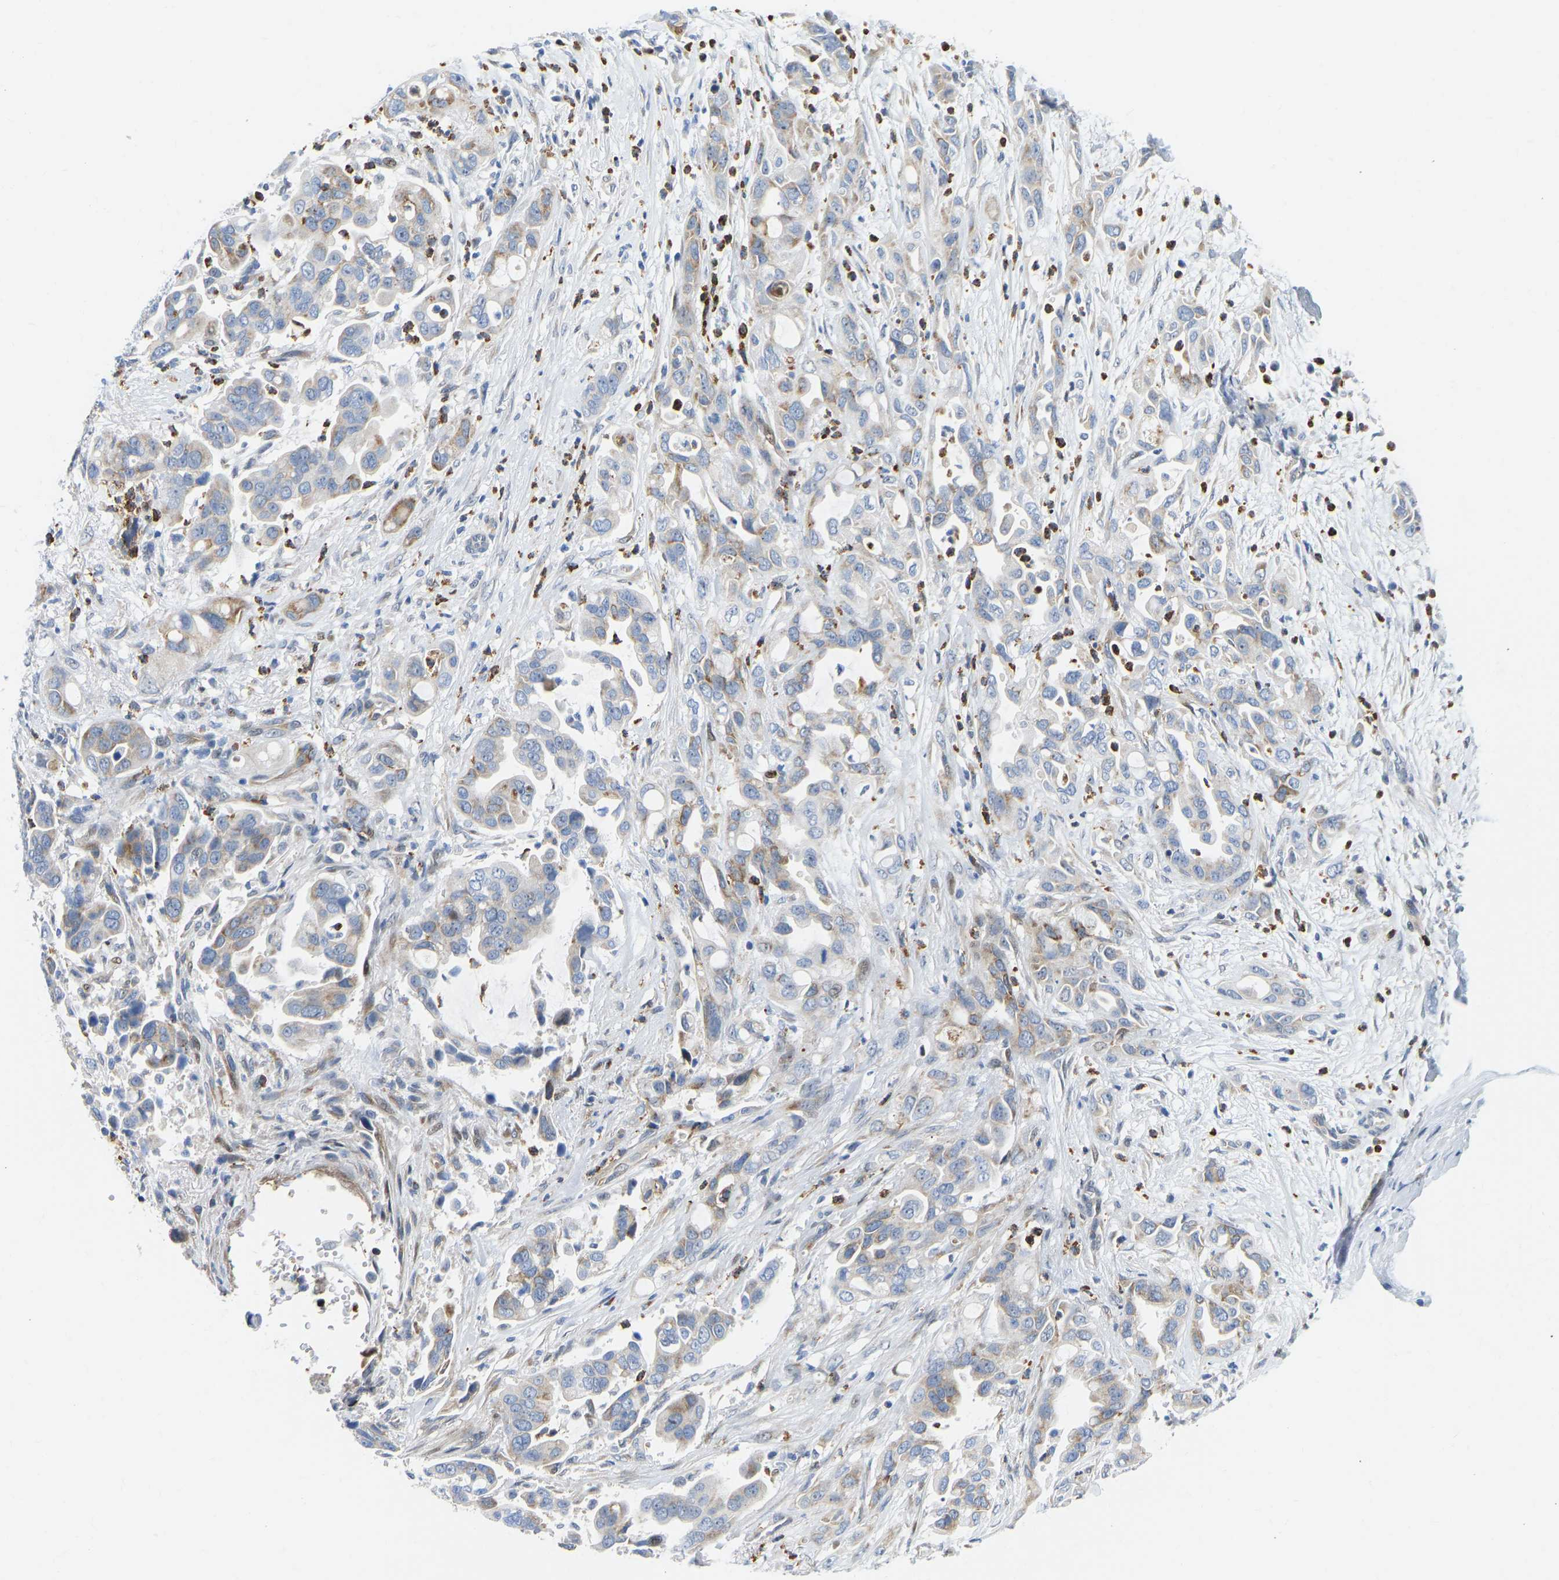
{"staining": {"intensity": "moderate", "quantity": "<25%", "location": "cytoplasmic/membranous"}, "tissue": "pancreatic cancer", "cell_type": "Tumor cells", "image_type": "cancer", "snomed": [{"axis": "morphology", "description": "Adenocarcinoma, NOS"}, {"axis": "topography", "description": "Pancreas"}], "caption": "Protein staining demonstrates moderate cytoplasmic/membranous expression in approximately <25% of tumor cells in pancreatic adenocarcinoma.", "gene": "HDAC5", "patient": {"sex": "female", "age": 70}}